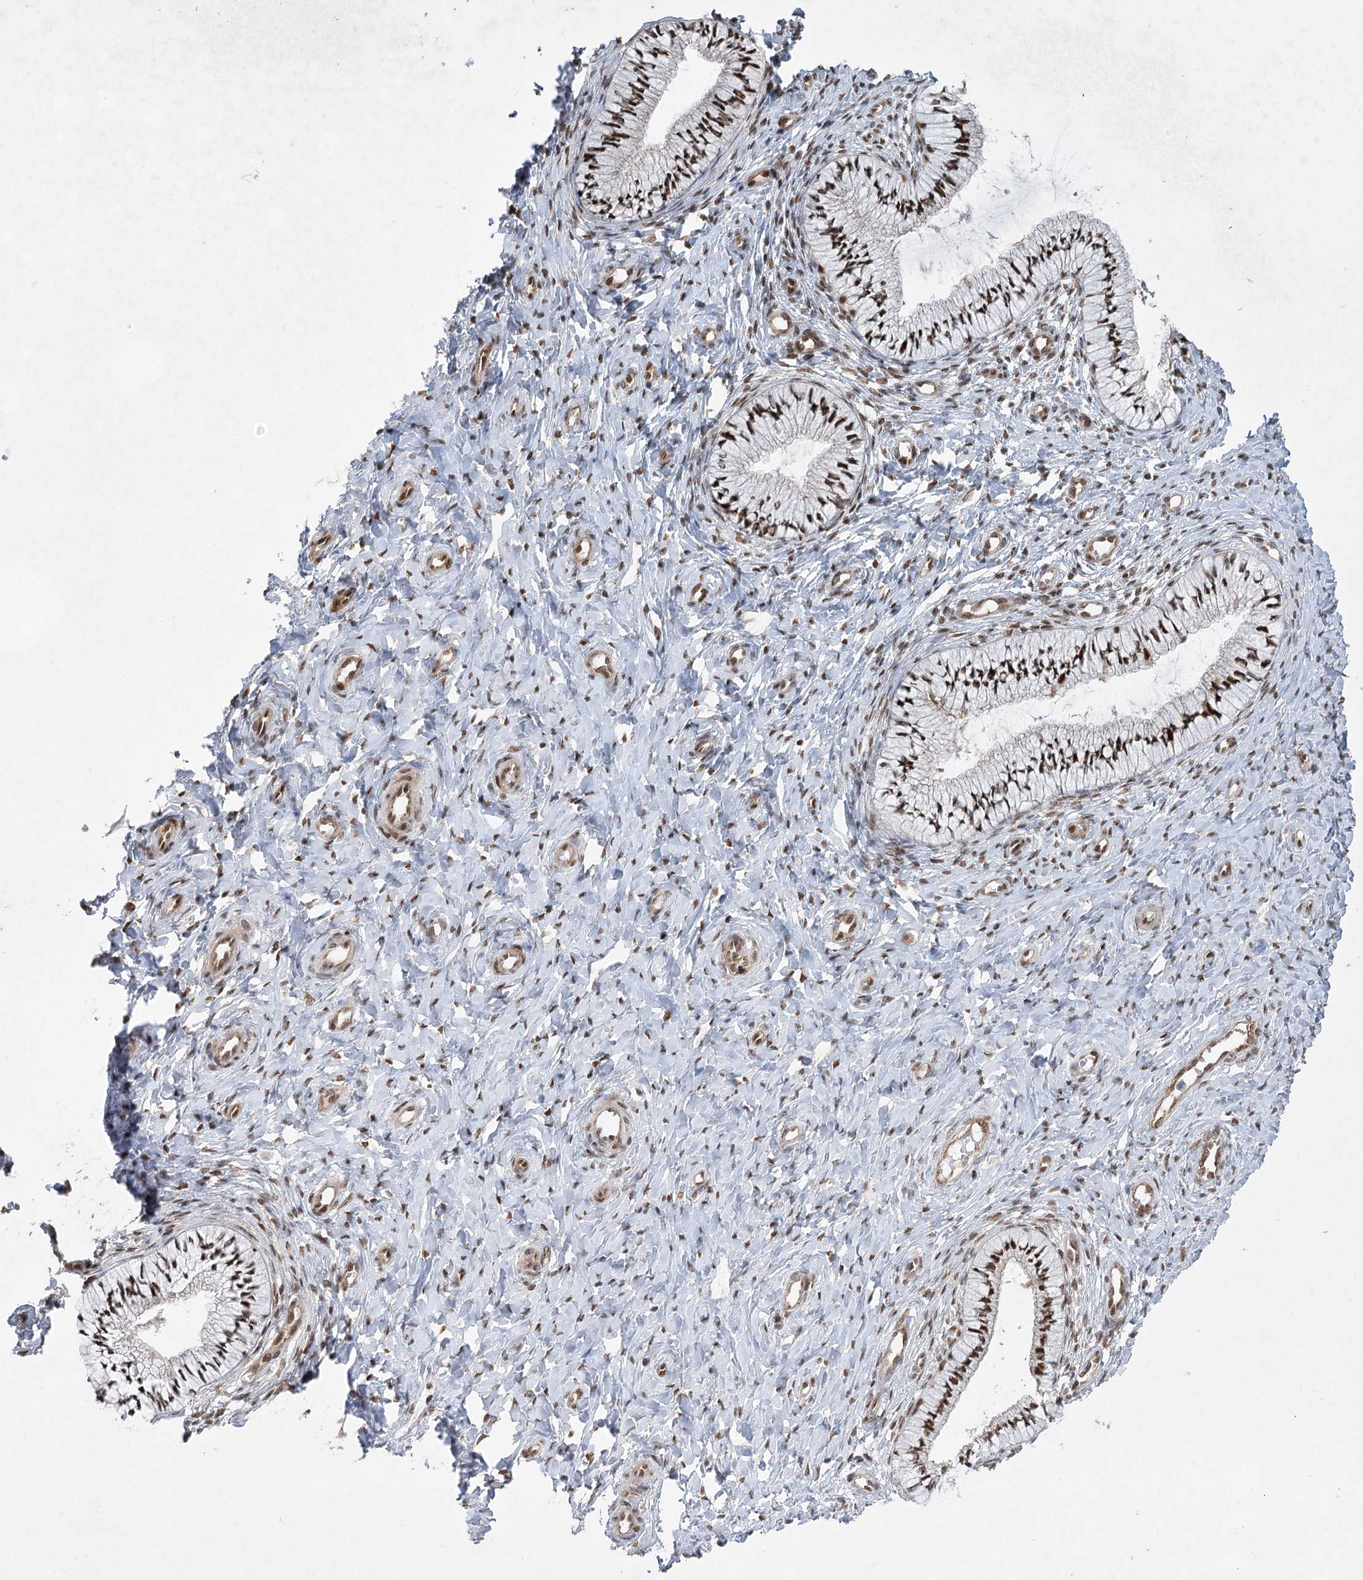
{"staining": {"intensity": "strong", "quantity": ">75%", "location": "nuclear"}, "tissue": "cervix", "cell_type": "Glandular cells", "image_type": "normal", "snomed": [{"axis": "morphology", "description": "Normal tissue, NOS"}, {"axis": "topography", "description": "Cervix"}], "caption": "Normal cervix shows strong nuclear positivity in about >75% of glandular cells, visualized by immunohistochemistry.", "gene": "ZCCHC8", "patient": {"sex": "female", "age": 36}}